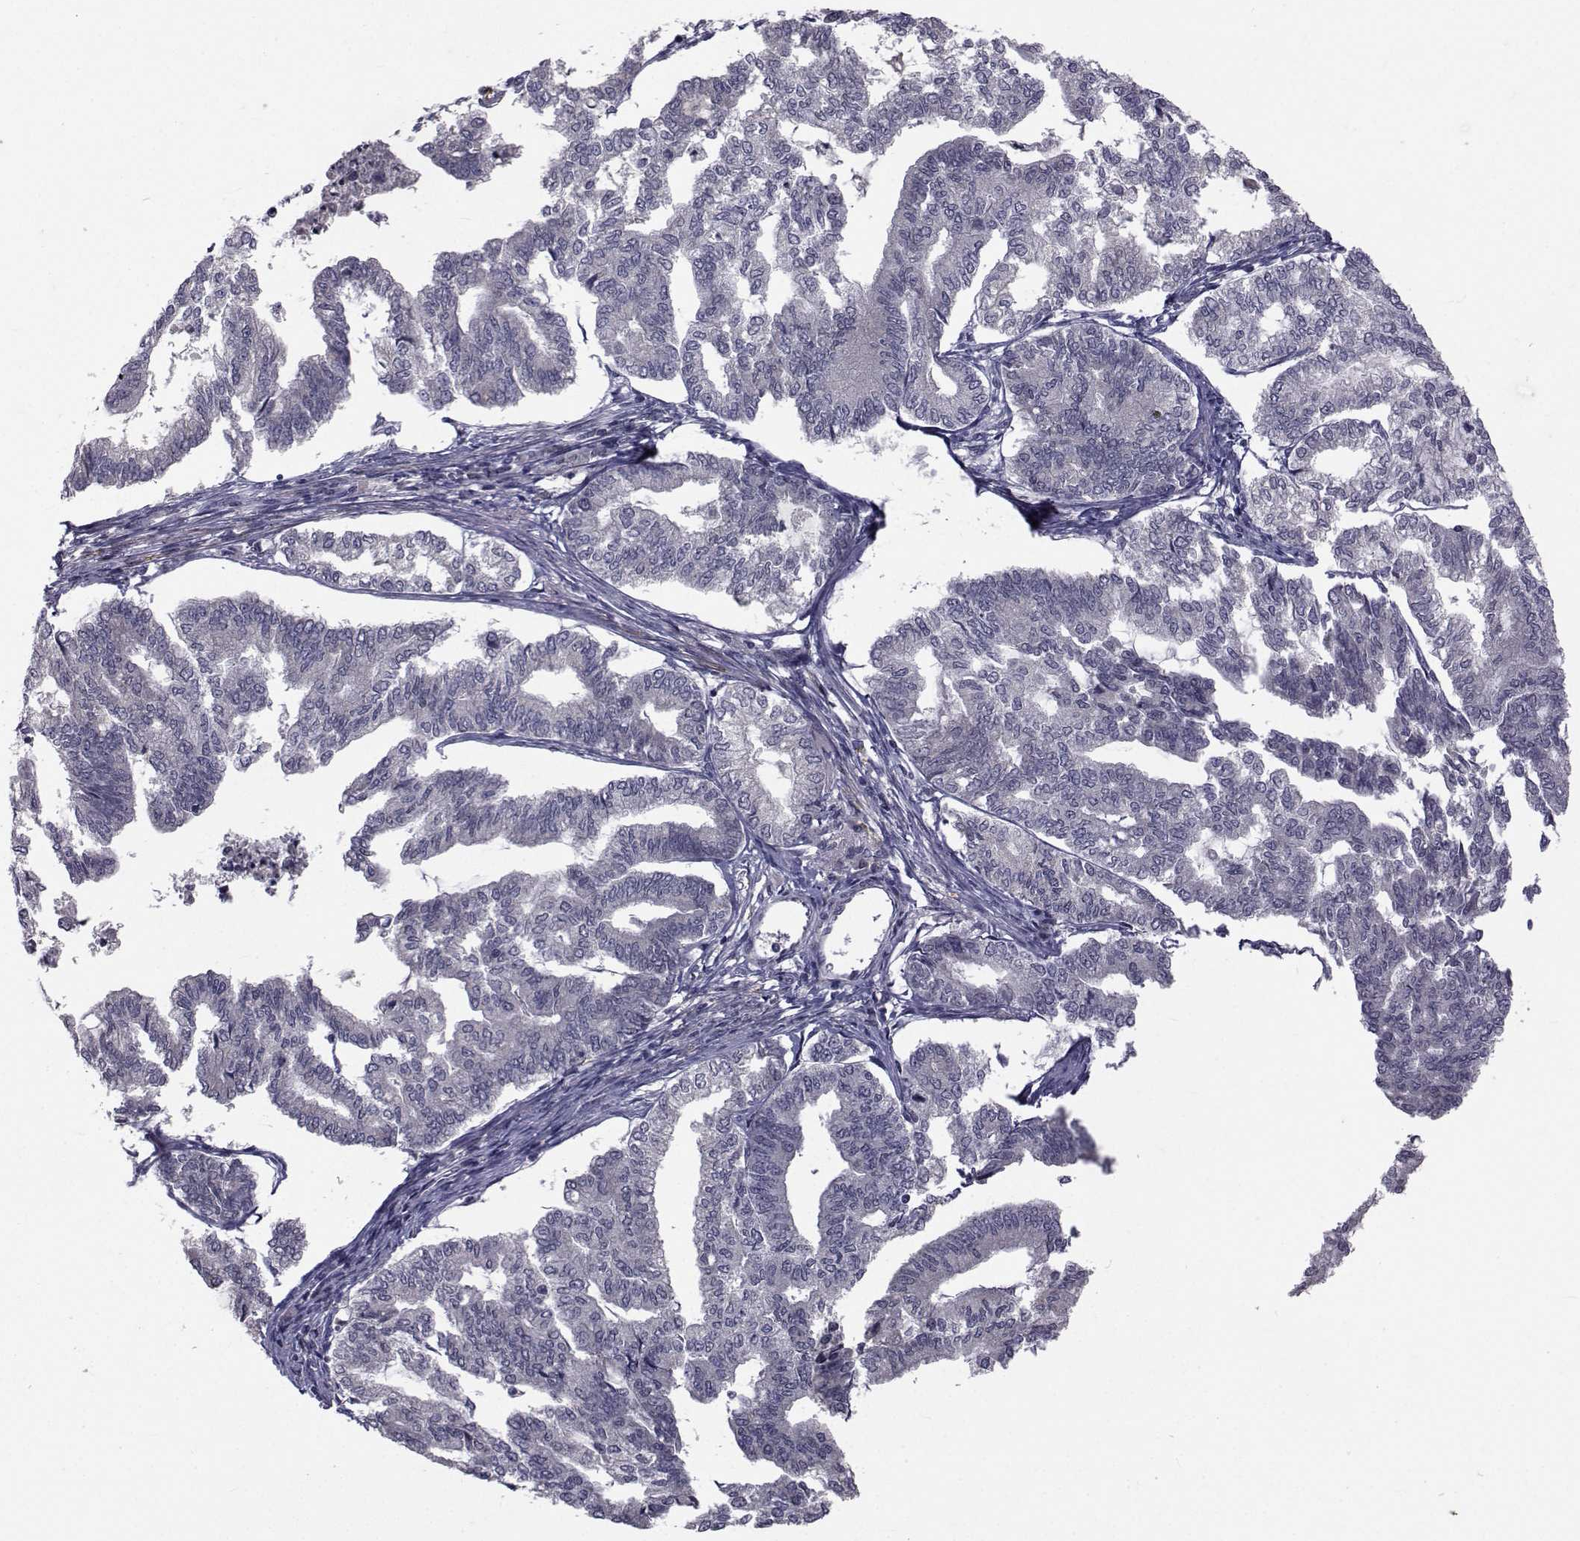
{"staining": {"intensity": "negative", "quantity": "none", "location": "none"}, "tissue": "endometrial cancer", "cell_type": "Tumor cells", "image_type": "cancer", "snomed": [{"axis": "morphology", "description": "Adenocarcinoma, NOS"}, {"axis": "topography", "description": "Endometrium"}], "caption": "DAB immunohistochemical staining of endometrial cancer shows no significant expression in tumor cells.", "gene": "FDXR", "patient": {"sex": "female", "age": 79}}